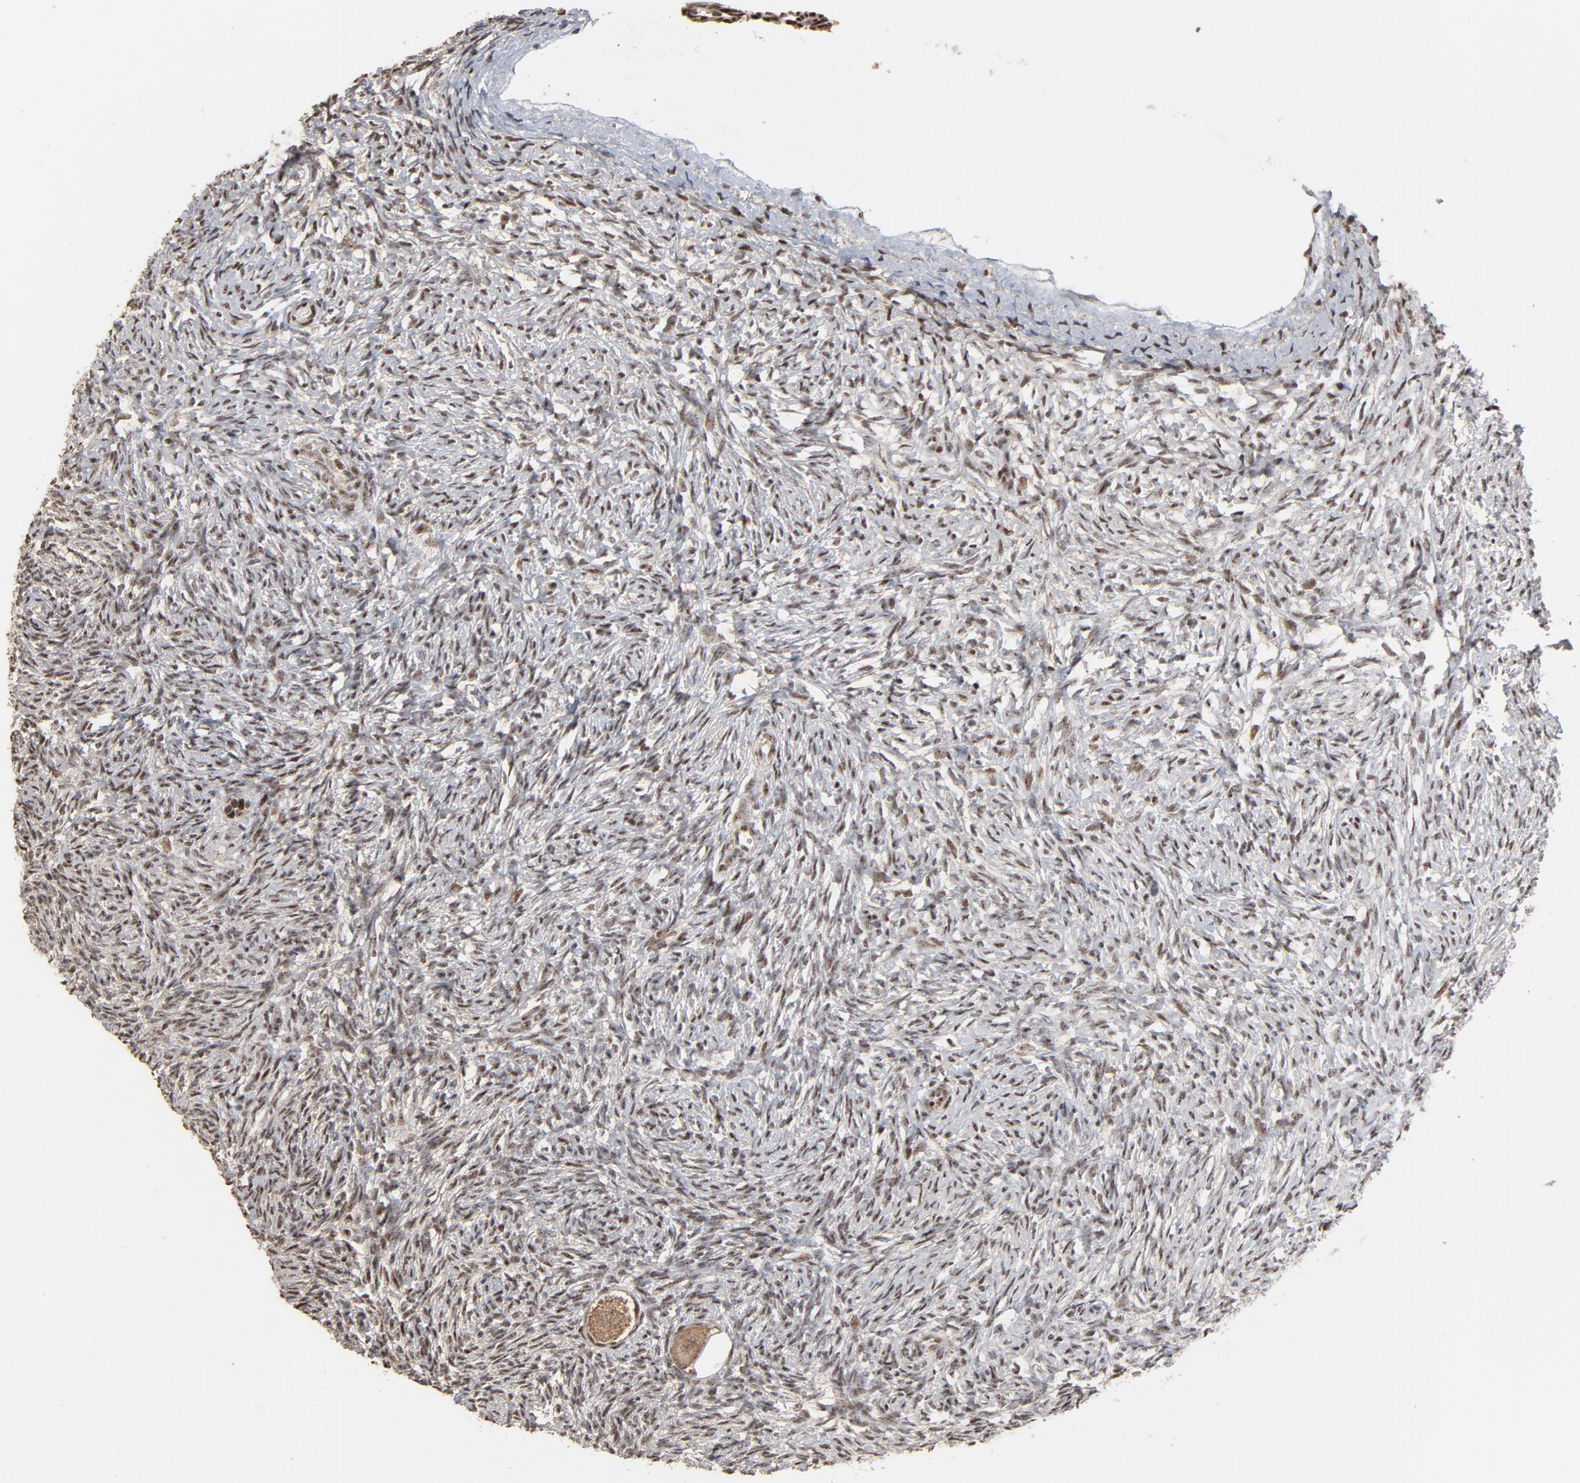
{"staining": {"intensity": "moderate", "quantity": ">75%", "location": "nuclear"}, "tissue": "ovary", "cell_type": "Follicle cells", "image_type": "normal", "snomed": [{"axis": "morphology", "description": "Normal tissue, NOS"}, {"axis": "topography", "description": "Ovary"}], "caption": "Ovary stained with IHC displays moderate nuclear expression in approximately >75% of follicle cells.", "gene": "TP53RK", "patient": {"sex": "female", "age": 35}}